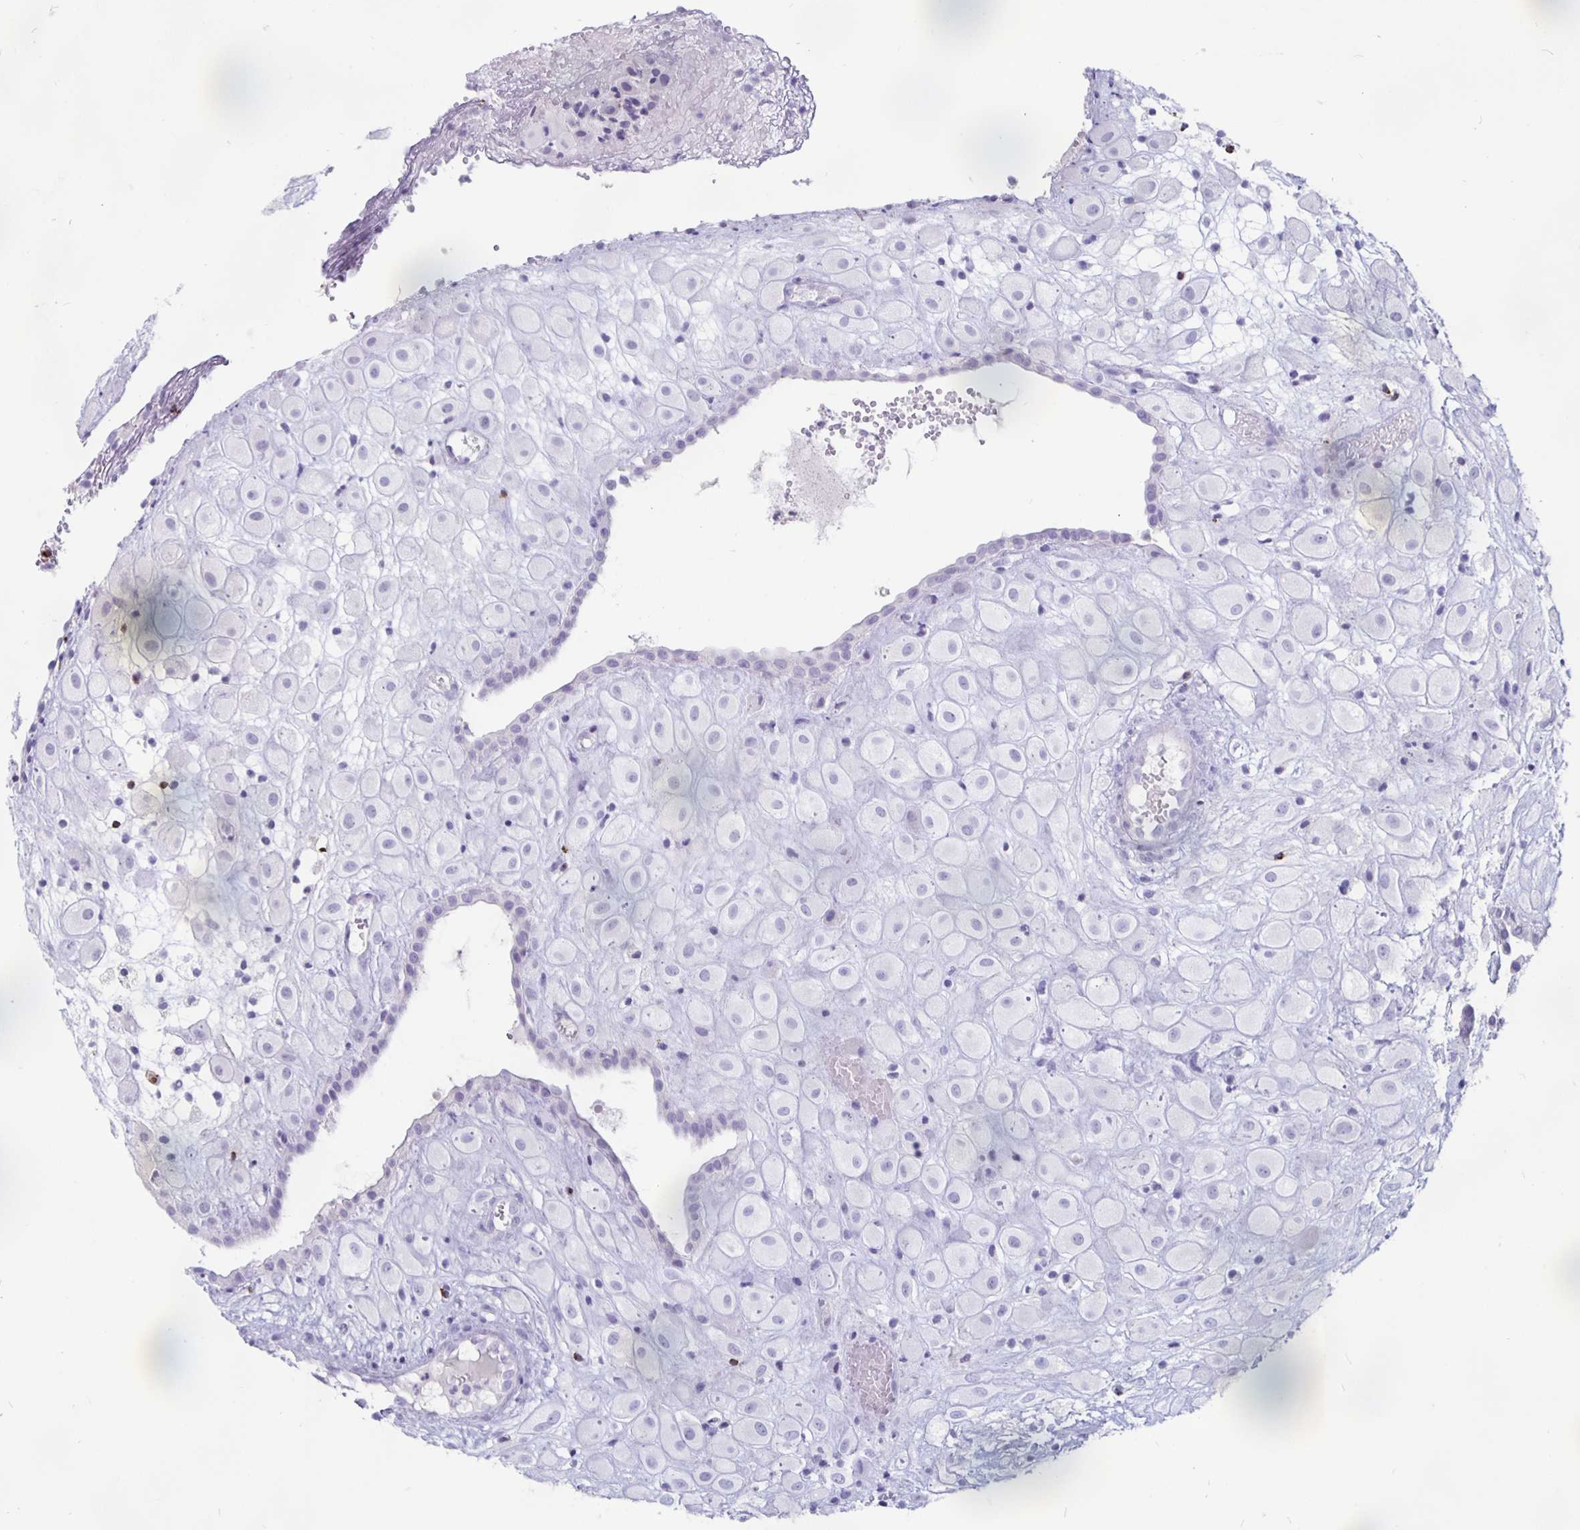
{"staining": {"intensity": "negative", "quantity": "none", "location": "none"}, "tissue": "placenta", "cell_type": "Decidual cells", "image_type": "normal", "snomed": [{"axis": "morphology", "description": "Normal tissue, NOS"}, {"axis": "topography", "description": "Placenta"}], "caption": "The histopathology image displays no significant expression in decidual cells of placenta.", "gene": "GZMK", "patient": {"sex": "female", "age": 24}}